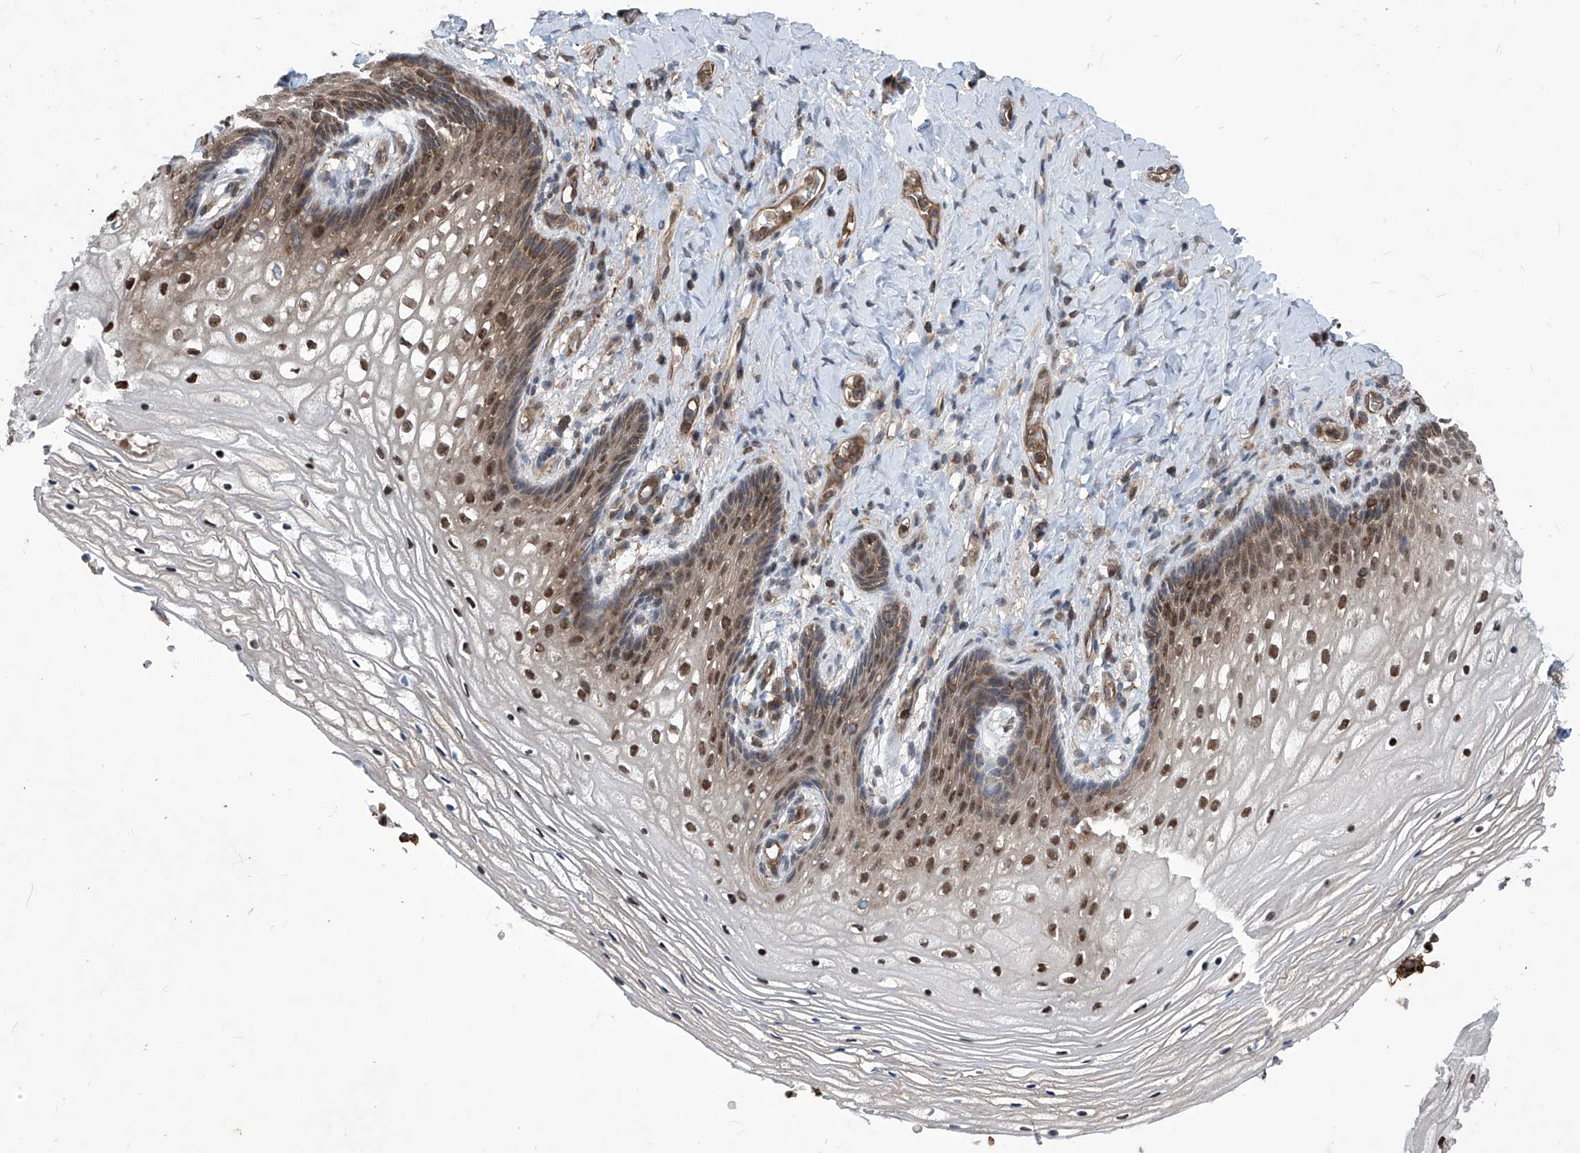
{"staining": {"intensity": "moderate", "quantity": "25%-75%", "location": "nuclear"}, "tissue": "vagina", "cell_type": "Squamous epithelial cells", "image_type": "normal", "snomed": [{"axis": "morphology", "description": "Normal tissue, NOS"}, {"axis": "topography", "description": "Vagina"}], "caption": "Human vagina stained for a protein (brown) exhibits moderate nuclear positive positivity in about 25%-75% of squamous epithelial cells.", "gene": "PSMB1", "patient": {"sex": "female", "age": 60}}